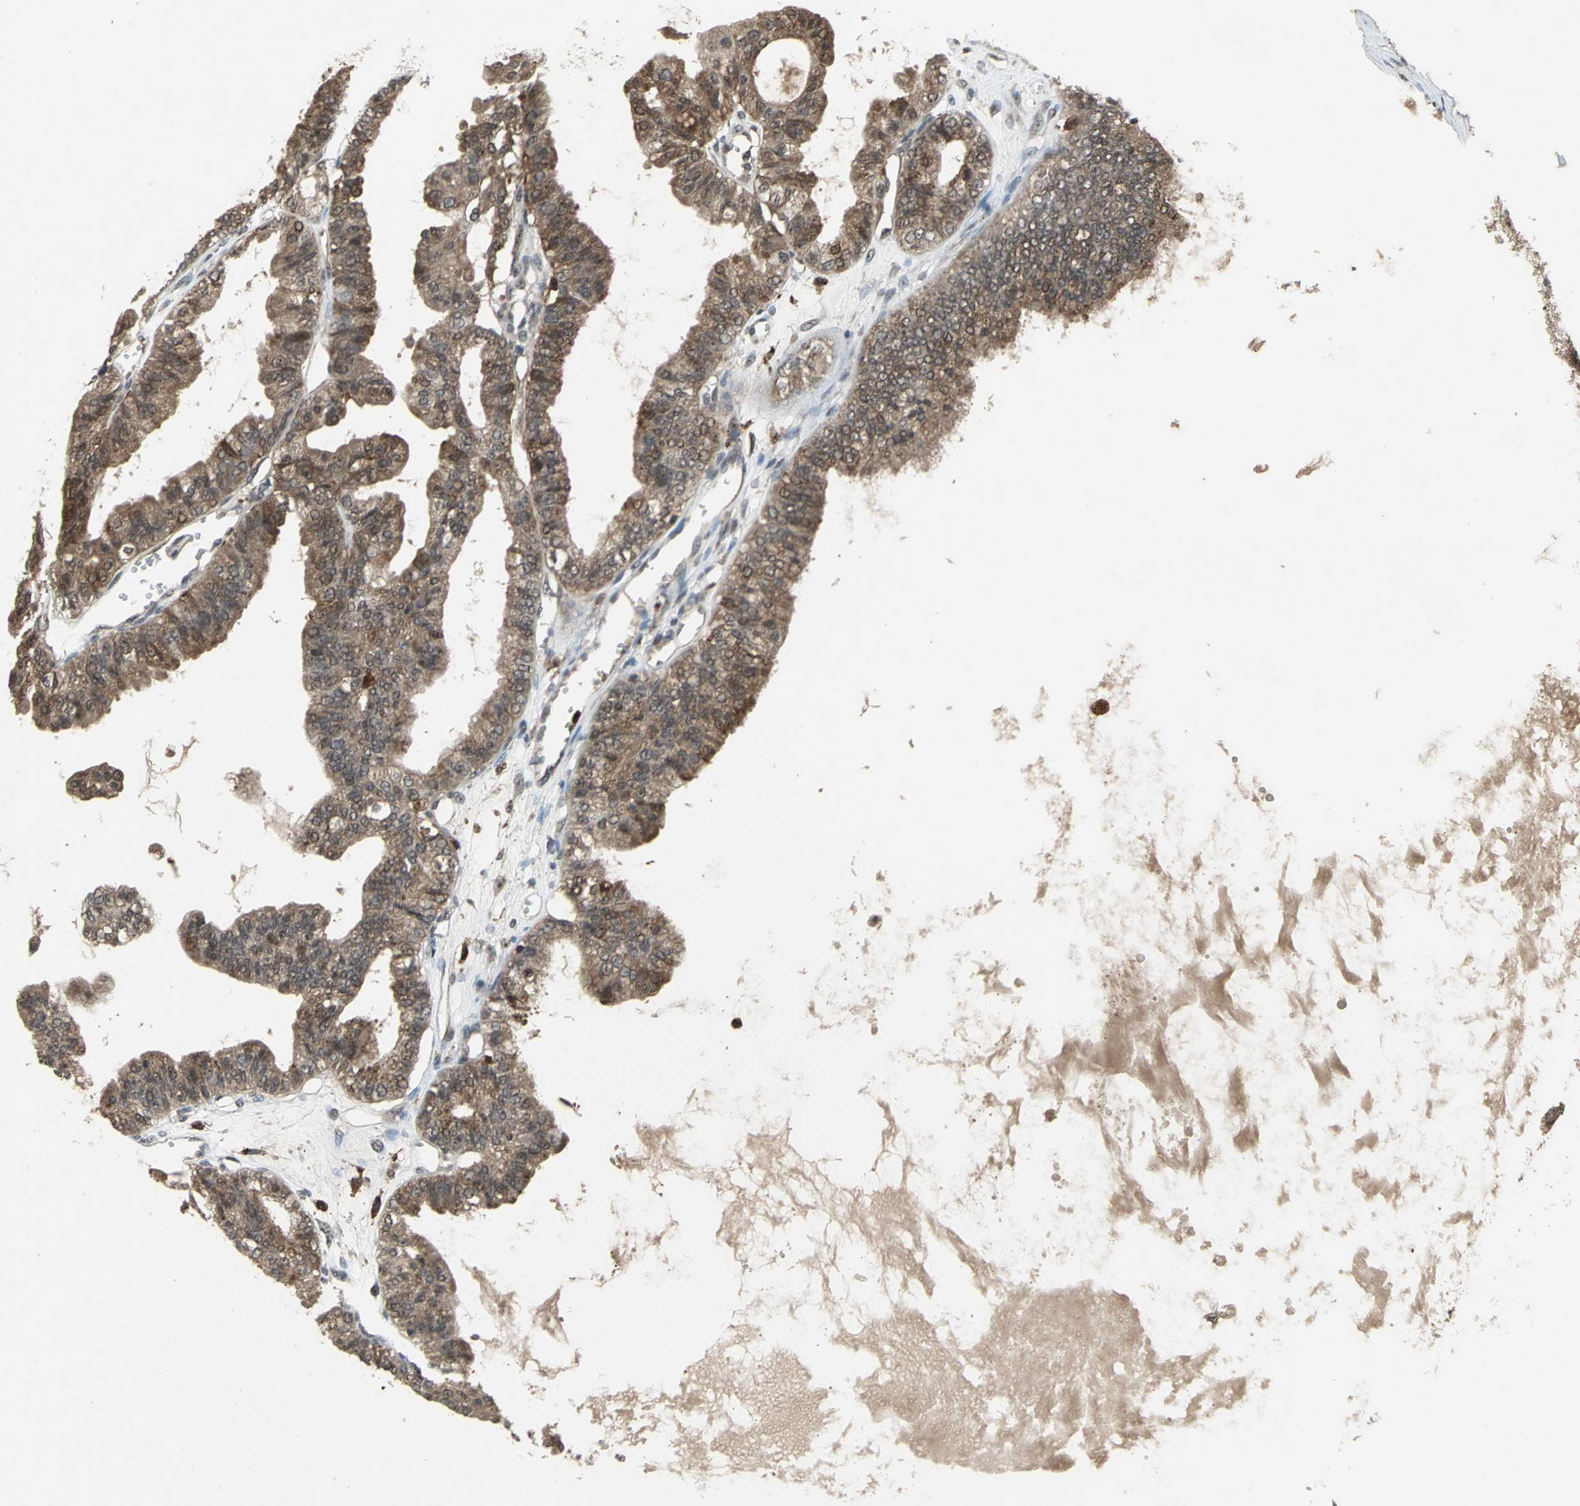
{"staining": {"intensity": "moderate", "quantity": ">75%", "location": "cytoplasmic/membranous"}, "tissue": "ovarian cancer", "cell_type": "Tumor cells", "image_type": "cancer", "snomed": [{"axis": "morphology", "description": "Carcinoma, NOS"}, {"axis": "morphology", "description": "Carcinoma, endometroid"}, {"axis": "topography", "description": "Ovary"}], "caption": "Moderate cytoplasmic/membranous protein positivity is present in about >75% of tumor cells in carcinoma (ovarian).", "gene": "PYCARD", "patient": {"sex": "female", "age": 50}}